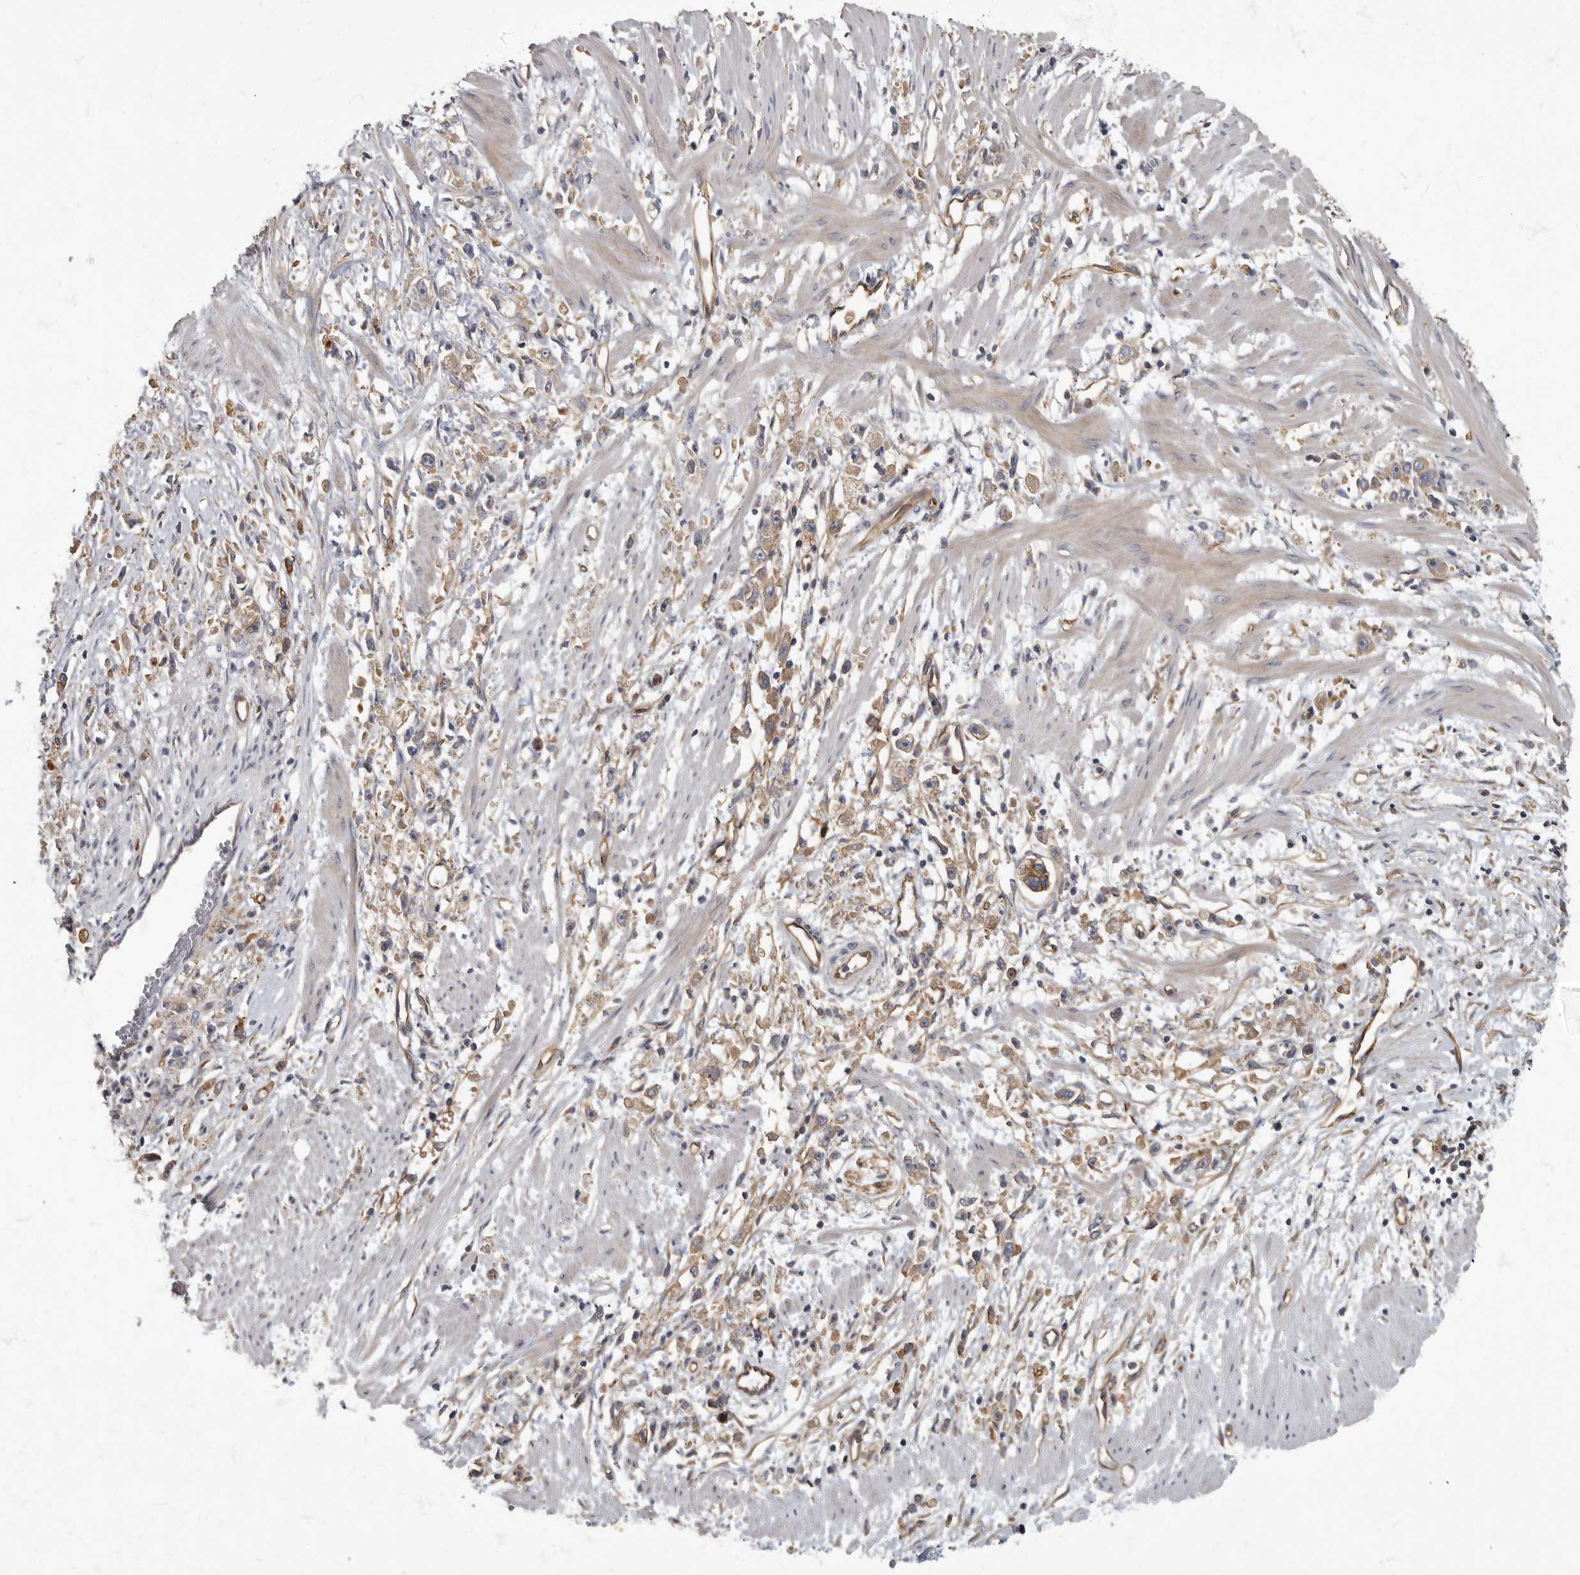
{"staining": {"intensity": "weak", "quantity": "25%-75%", "location": "cytoplasmic/membranous"}, "tissue": "stomach cancer", "cell_type": "Tumor cells", "image_type": "cancer", "snomed": [{"axis": "morphology", "description": "Adenocarcinoma, NOS"}, {"axis": "topography", "description": "Stomach"}], "caption": "An immunohistochemistry photomicrograph of neoplastic tissue is shown. Protein staining in brown labels weak cytoplasmic/membranous positivity in stomach cancer within tumor cells.", "gene": "PDK1", "patient": {"sex": "female", "age": 59}}